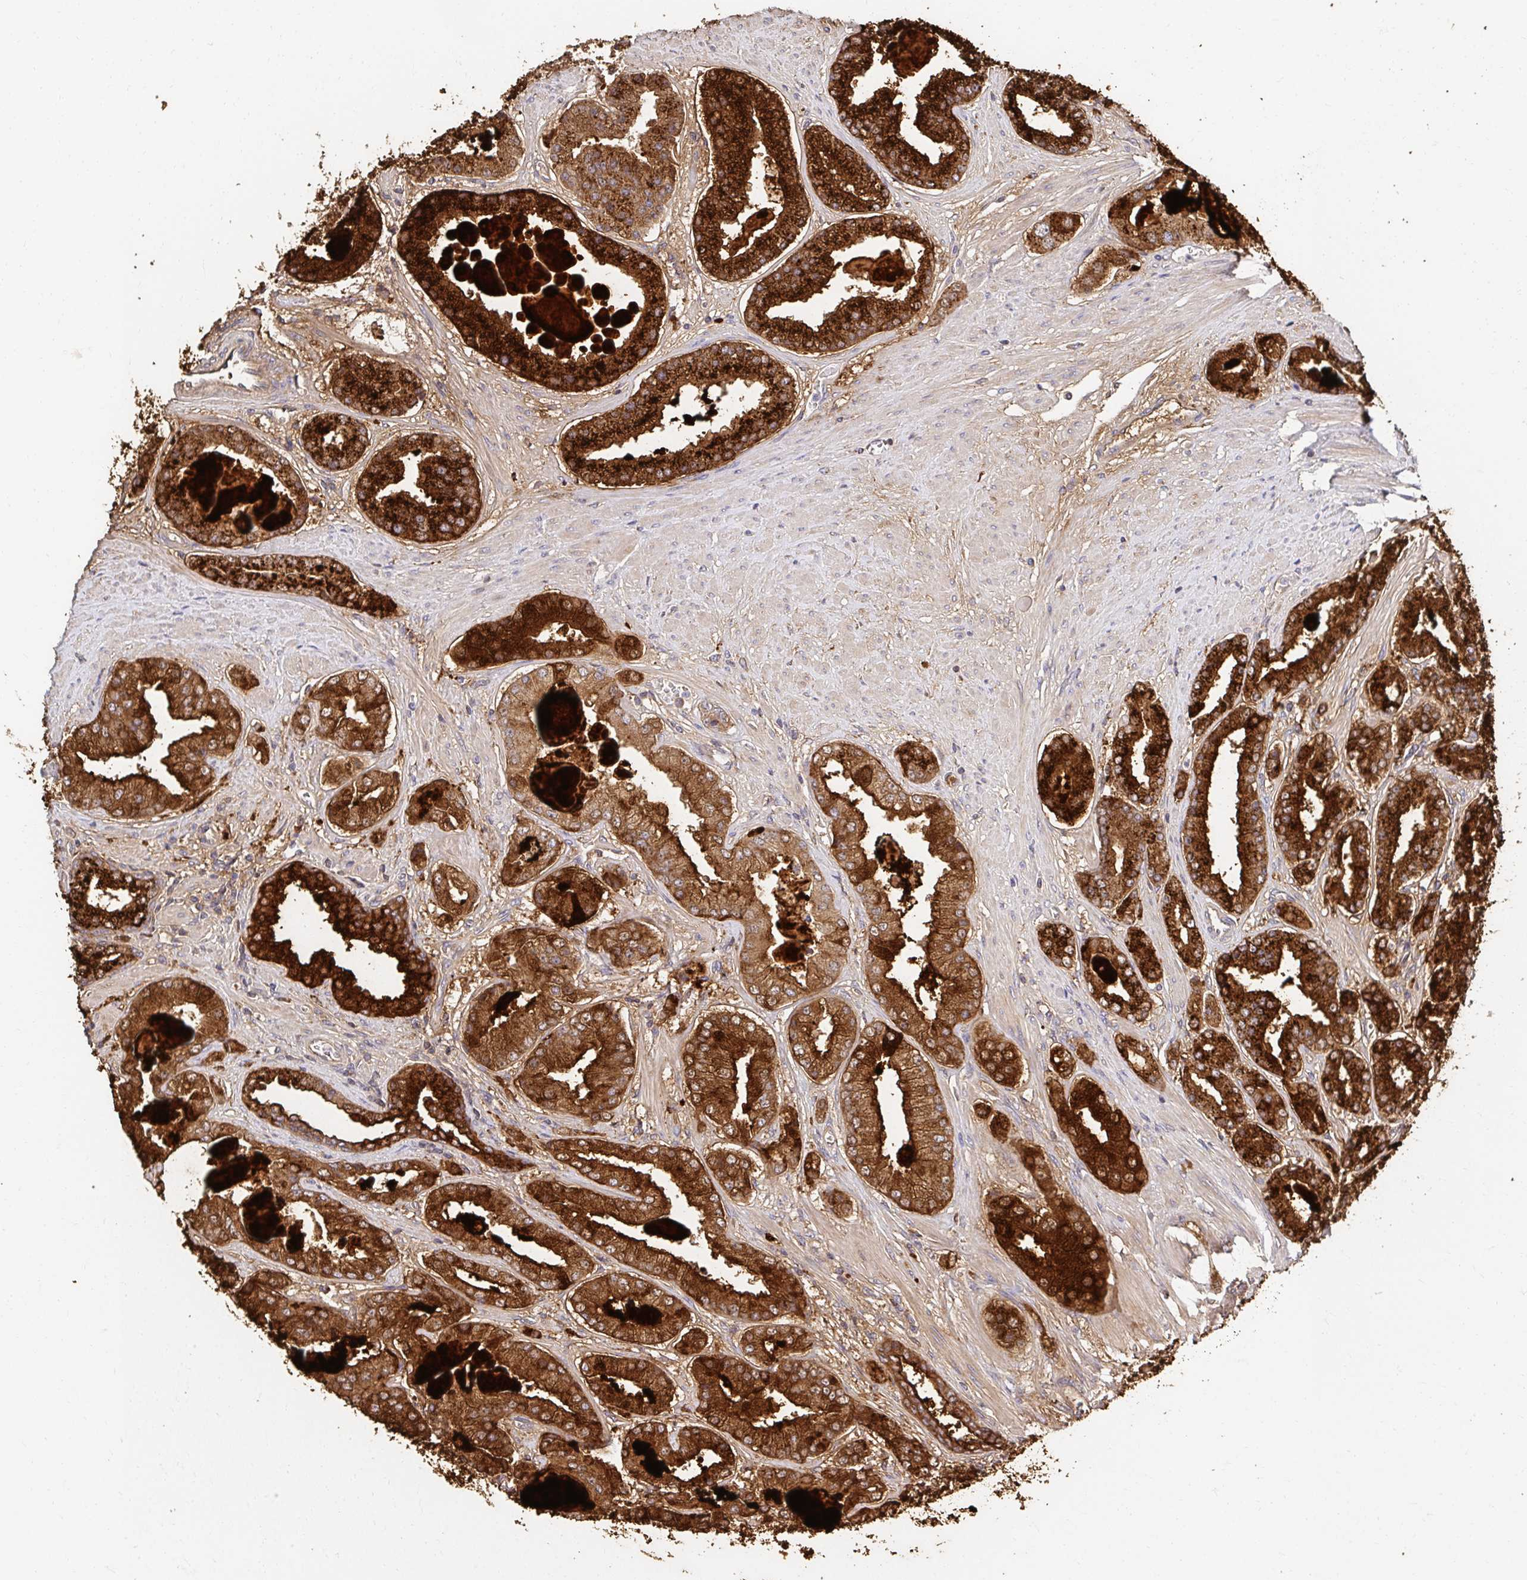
{"staining": {"intensity": "strong", "quantity": ">75%", "location": "cytoplasmic/membranous"}, "tissue": "prostate cancer", "cell_type": "Tumor cells", "image_type": "cancer", "snomed": [{"axis": "morphology", "description": "Adenocarcinoma, High grade"}, {"axis": "topography", "description": "Prostate"}], "caption": "Prostate cancer stained for a protein exhibits strong cytoplasmic/membranous positivity in tumor cells.", "gene": "APBB1", "patient": {"sex": "male", "age": 67}}